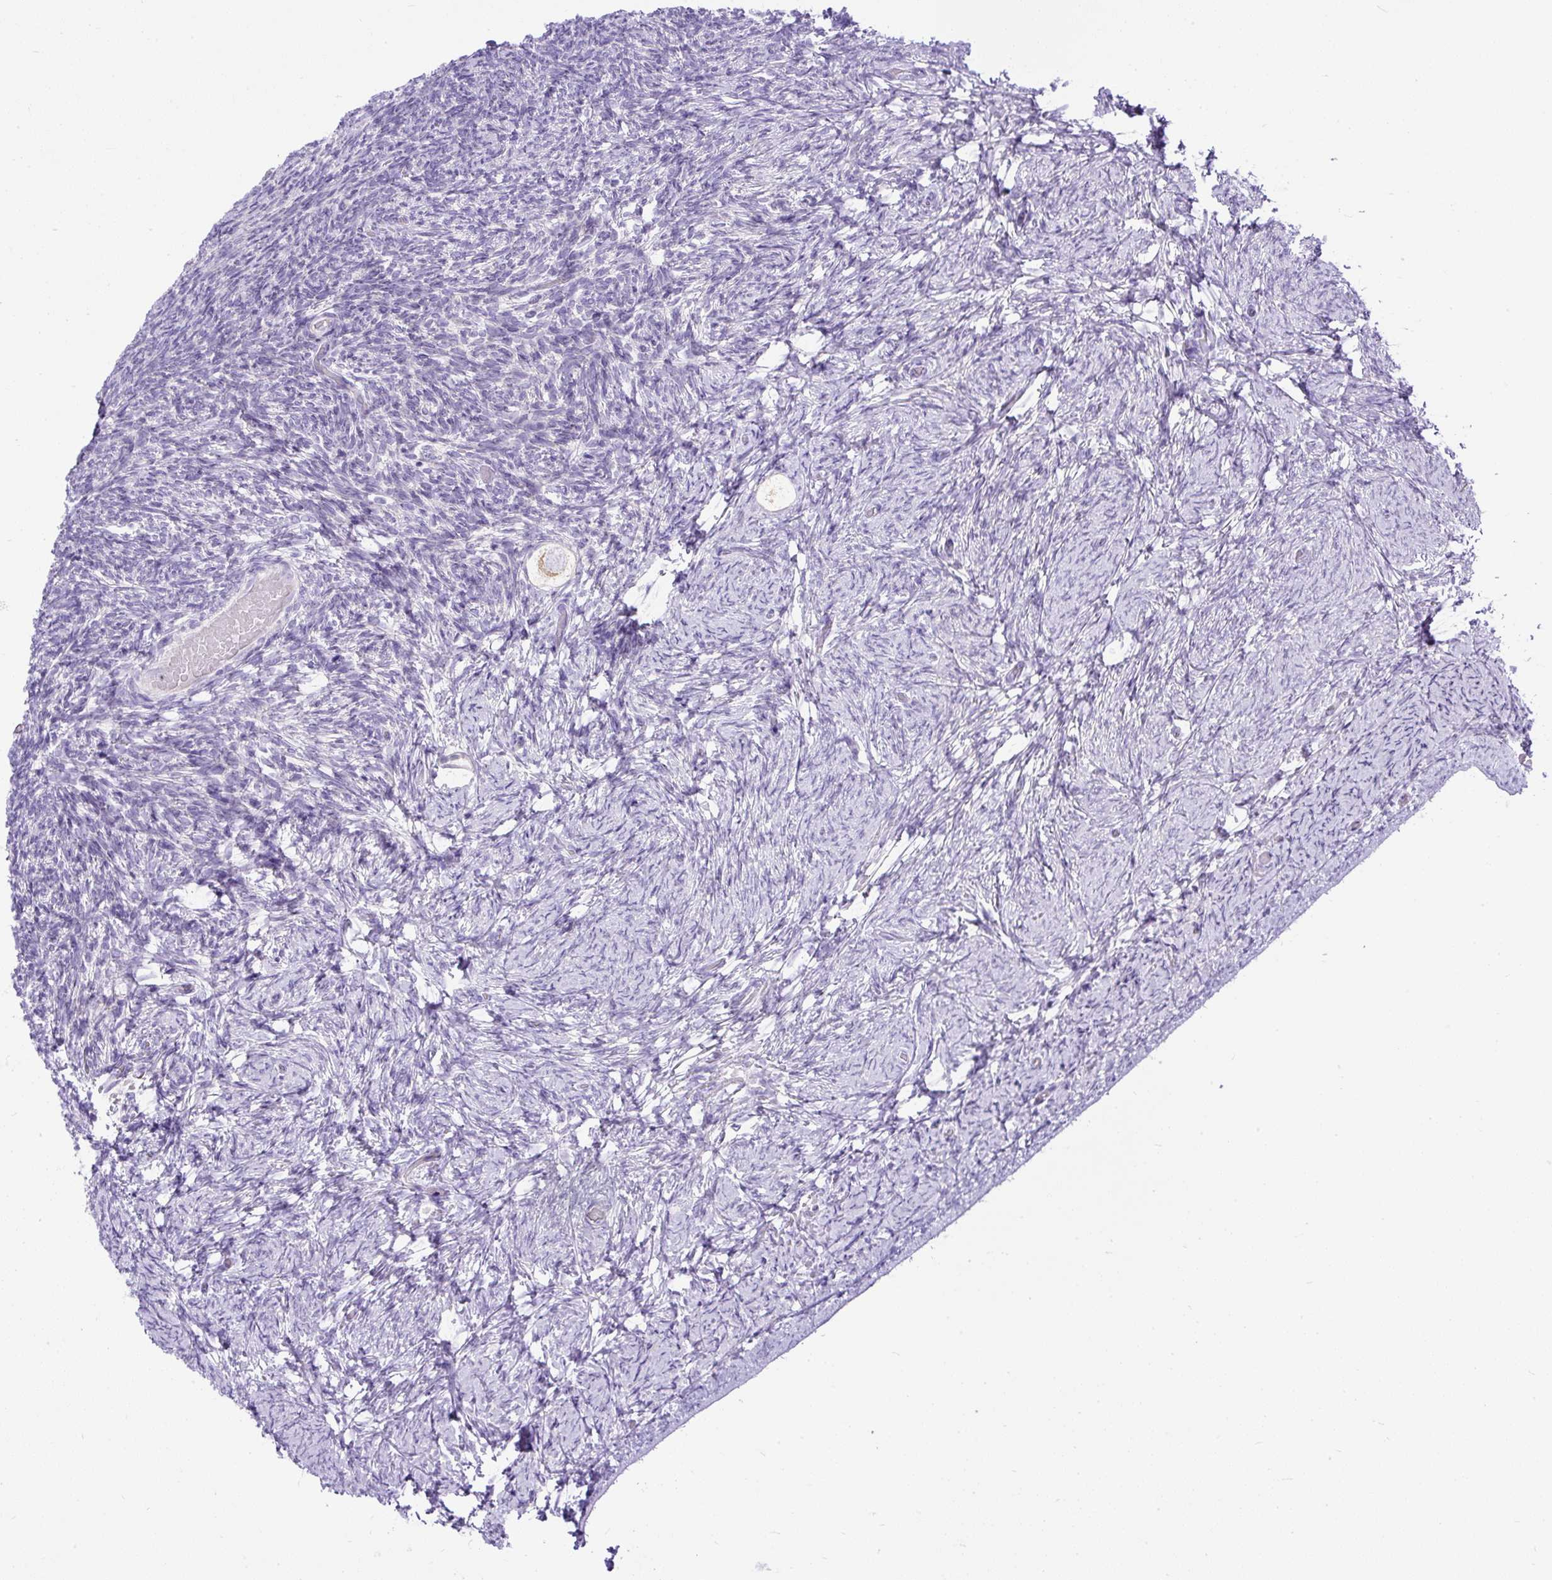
{"staining": {"intensity": "weak", "quantity": ">75%", "location": "cytoplasmic/membranous"}, "tissue": "ovary", "cell_type": "Follicle cells", "image_type": "normal", "snomed": [{"axis": "morphology", "description": "Normal tissue, NOS"}, {"axis": "topography", "description": "Ovary"}], "caption": "High-magnification brightfield microscopy of benign ovary stained with DAB (3,3'-diaminobenzidine) (brown) and counterstained with hematoxylin (blue). follicle cells exhibit weak cytoplasmic/membranous positivity is identified in approximately>75% of cells. The staining is performed using DAB (3,3'-diaminobenzidine) brown chromogen to label protein expression. The nuclei are counter-stained blue using hematoxylin.", "gene": "SYBU", "patient": {"sex": "female", "age": 34}}